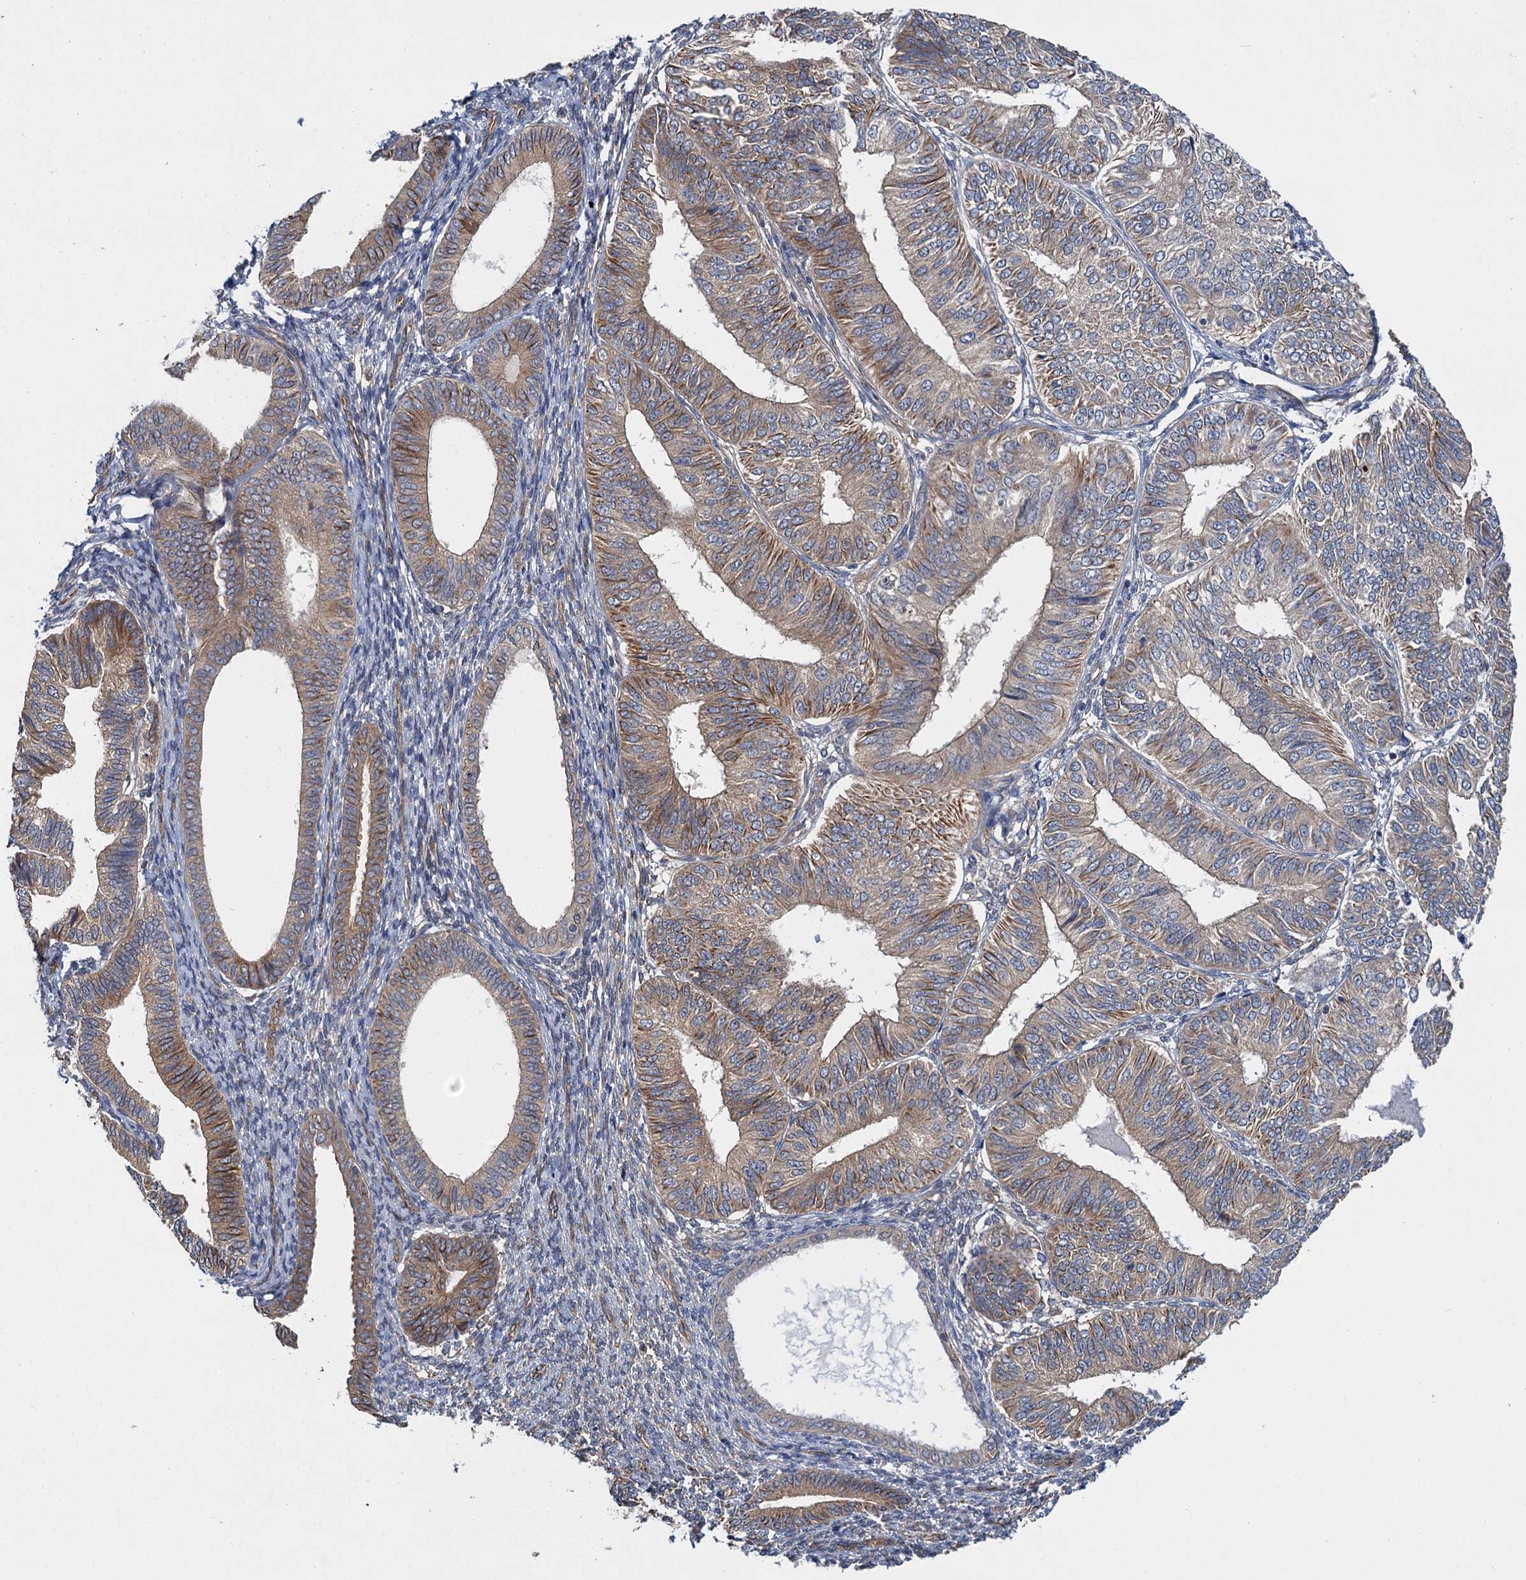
{"staining": {"intensity": "weak", "quantity": ">75%", "location": "cytoplasmic/membranous"}, "tissue": "endometrial cancer", "cell_type": "Tumor cells", "image_type": "cancer", "snomed": [{"axis": "morphology", "description": "Adenocarcinoma, NOS"}, {"axis": "topography", "description": "Endometrium"}], "caption": "Immunohistochemical staining of human endometrial cancer demonstrates low levels of weak cytoplasmic/membranous expression in about >75% of tumor cells. (DAB (3,3'-diaminobenzidine) IHC with brightfield microscopy, high magnification).", "gene": "PJA2", "patient": {"sex": "female", "age": 58}}